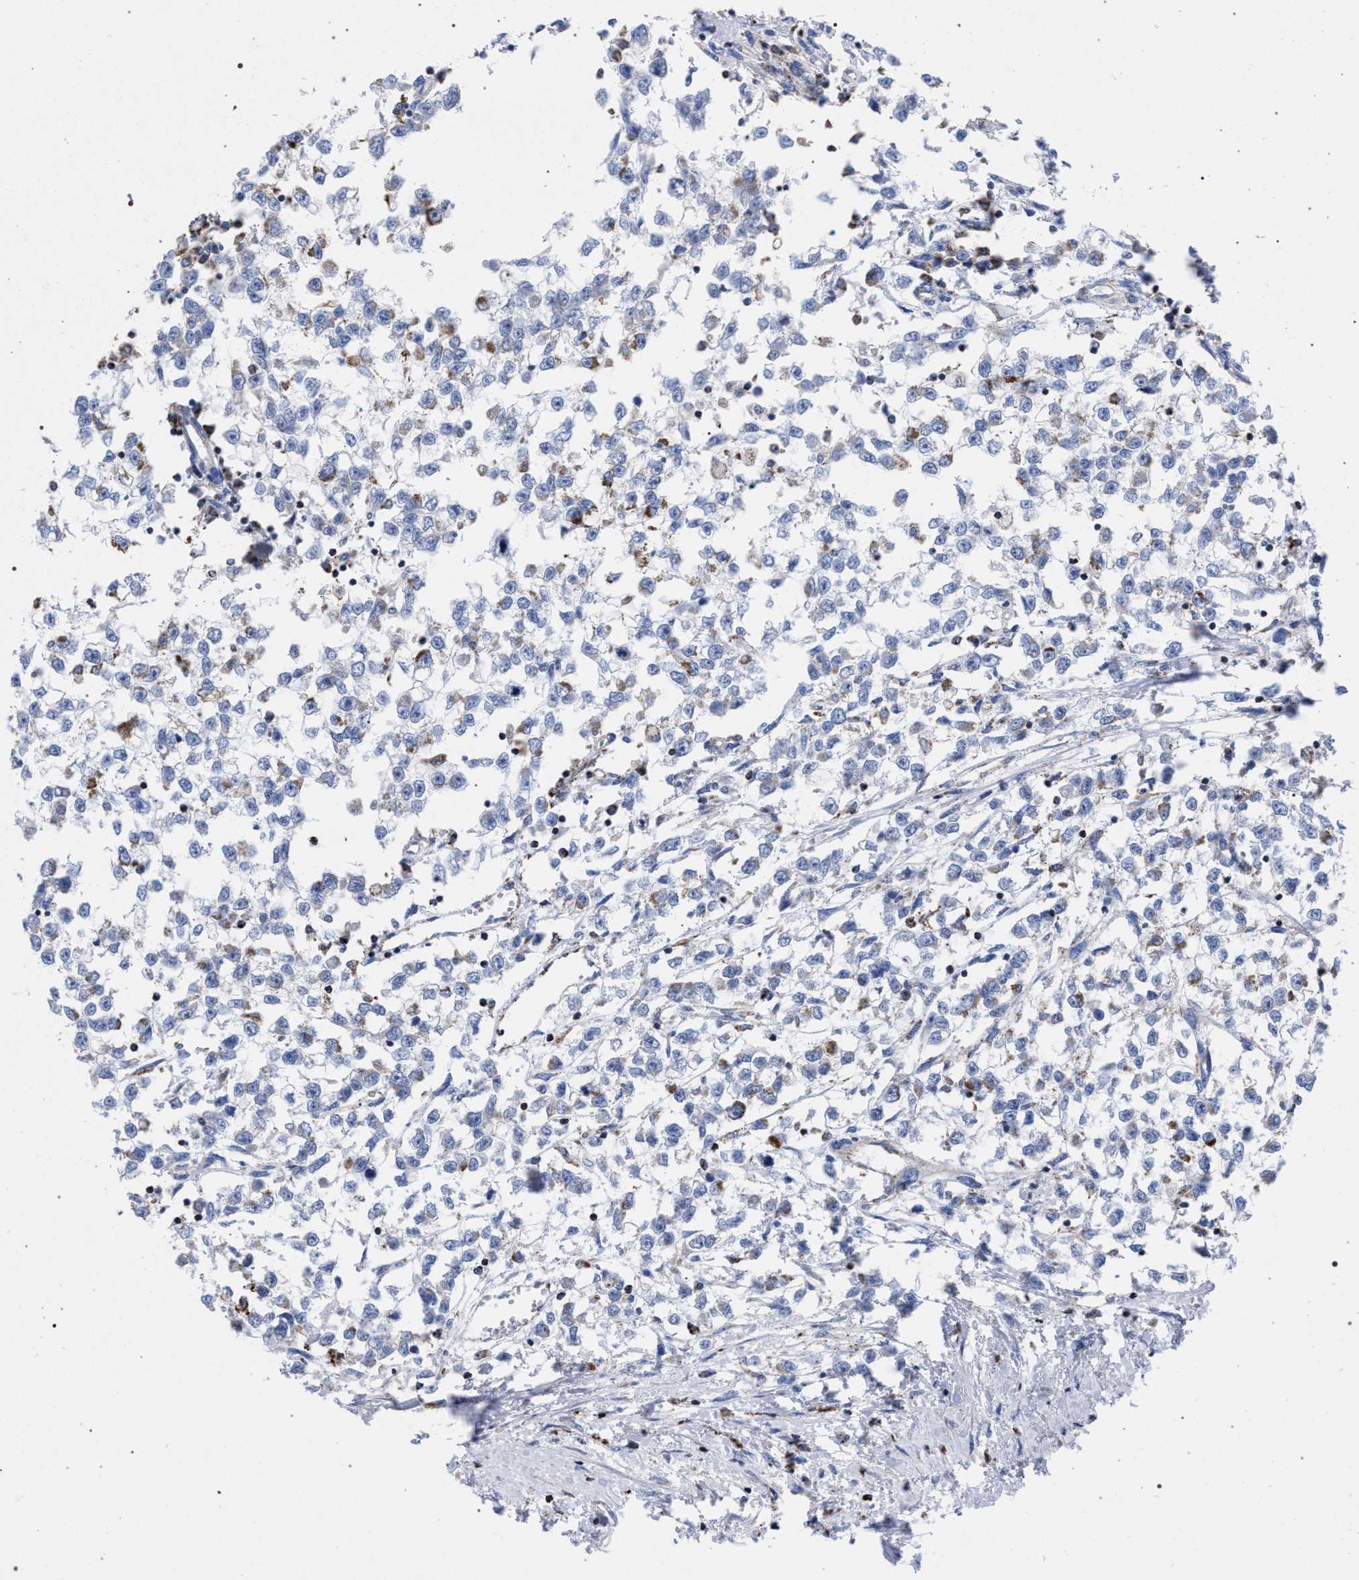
{"staining": {"intensity": "moderate", "quantity": "<25%", "location": "cytoplasmic/membranous"}, "tissue": "testis cancer", "cell_type": "Tumor cells", "image_type": "cancer", "snomed": [{"axis": "morphology", "description": "Seminoma, NOS"}, {"axis": "morphology", "description": "Carcinoma, Embryonal, NOS"}, {"axis": "topography", "description": "Testis"}], "caption": "The image shows immunohistochemical staining of testis cancer. There is moderate cytoplasmic/membranous expression is identified in approximately <25% of tumor cells.", "gene": "ACADS", "patient": {"sex": "male", "age": 51}}